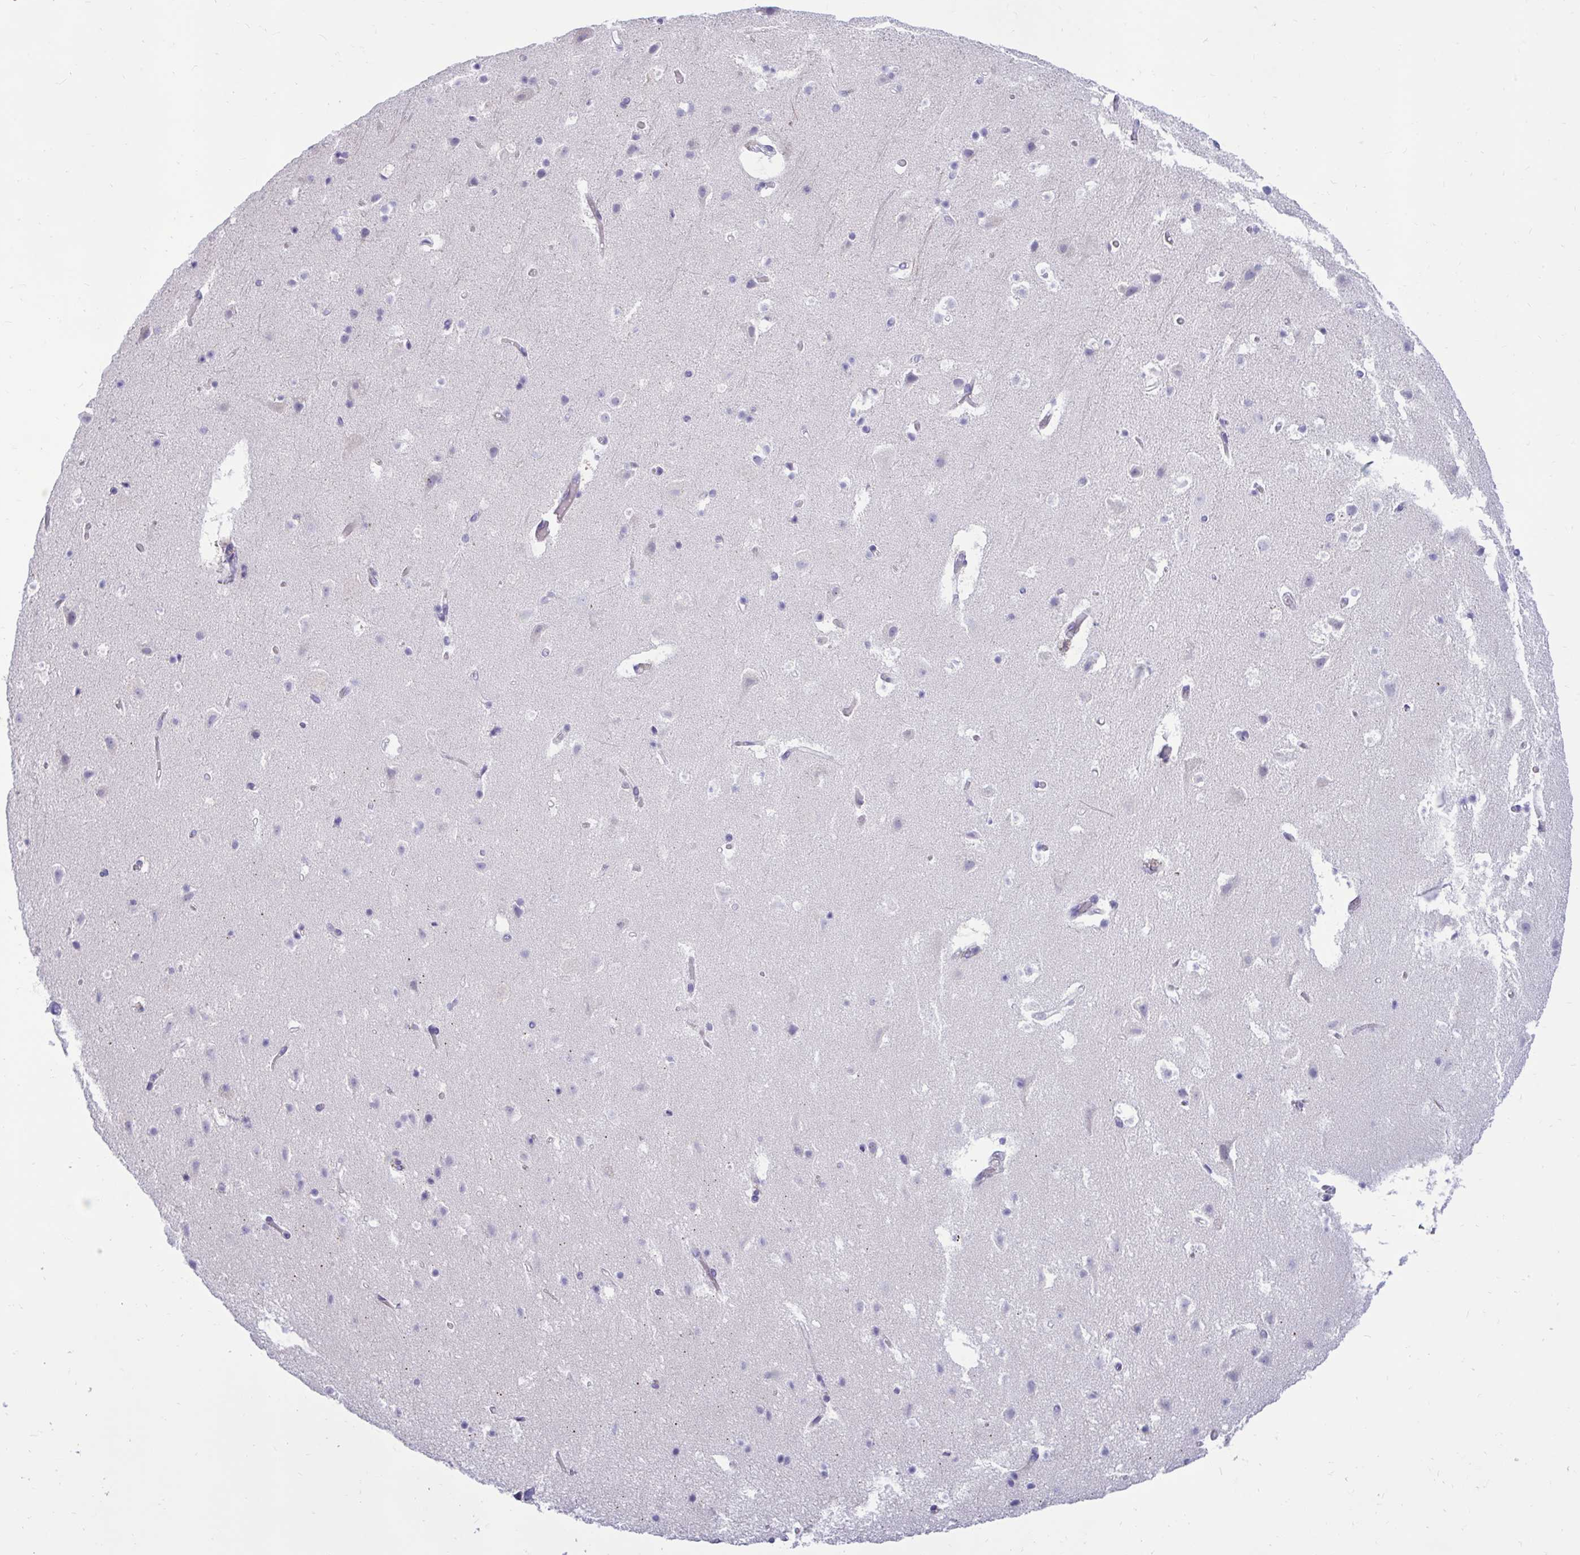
{"staining": {"intensity": "negative", "quantity": "none", "location": "none"}, "tissue": "cerebral cortex", "cell_type": "Endothelial cells", "image_type": "normal", "snomed": [{"axis": "morphology", "description": "Normal tissue, NOS"}, {"axis": "topography", "description": "Cerebral cortex"}], "caption": "High power microscopy photomicrograph of an immunohistochemistry image of benign cerebral cortex, revealing no significant staining in endothelial cells. (DAB (3,3'-diaminobenzidine) immunohistochemistry (IHC) visualized using brightfield microscopy, high magnification).", "gene": "FAM219B", "patient": {"sex": "female", "age": 42}}